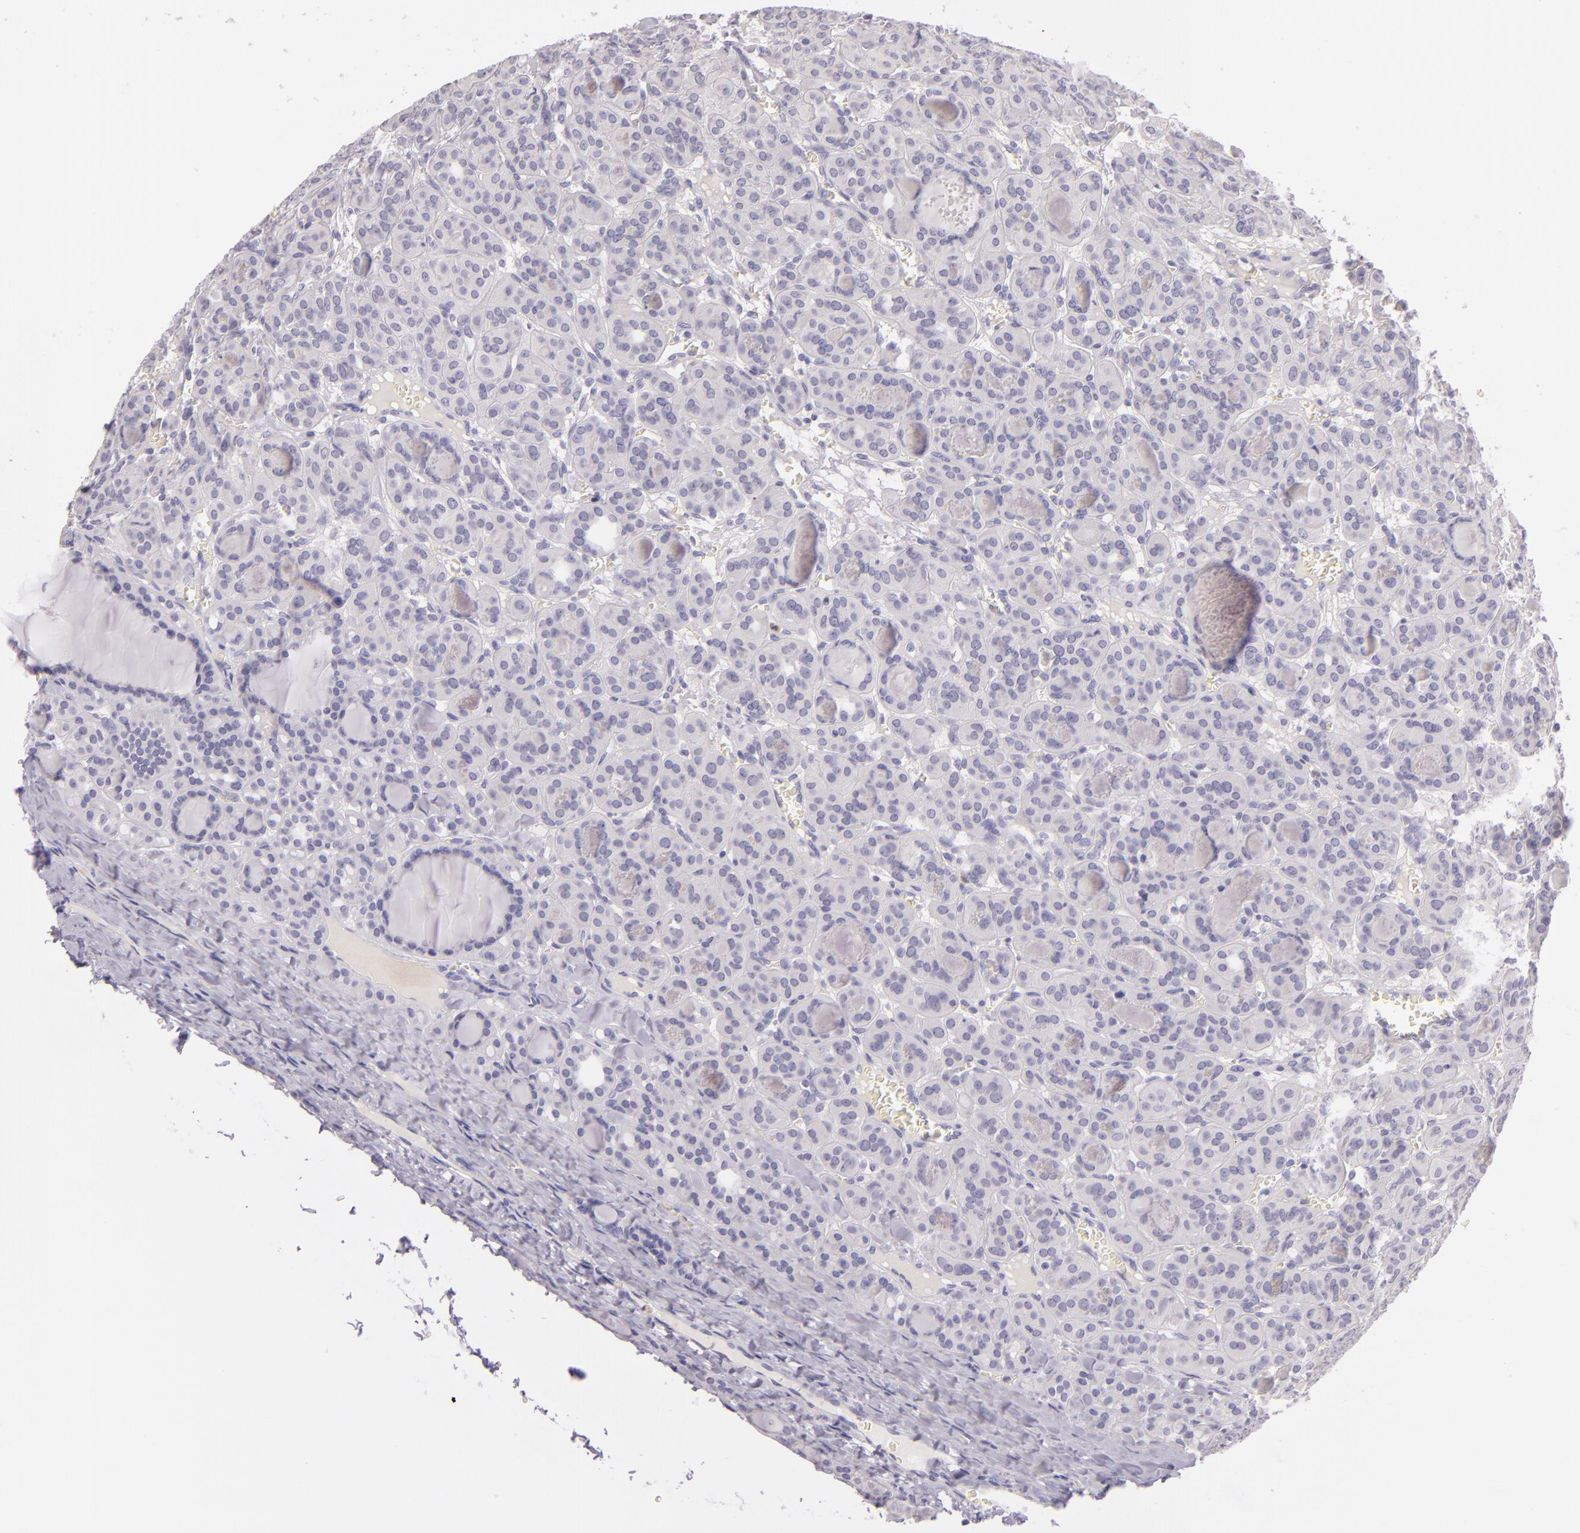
{"staining": {"intensity": "negative", "quantity": "none", "location": "none"}, "tissue": "thyroid cancer", "cell_type": "Tumor cells", "image_type": "cancer", "snomed": [{"axis": "morphology", "description": "Follicular adenoma carcinoma, NOS"}, {"axis": "topography", "description": "Thyroid gland"}], "caption": "Immunohistochemical staining of human thyroid cancer (follicular adenoma carcinoma) reveals no significant positivity in tumor cells.", "gene": "CBS", "patient": {"sex": "female", "age": 71}}